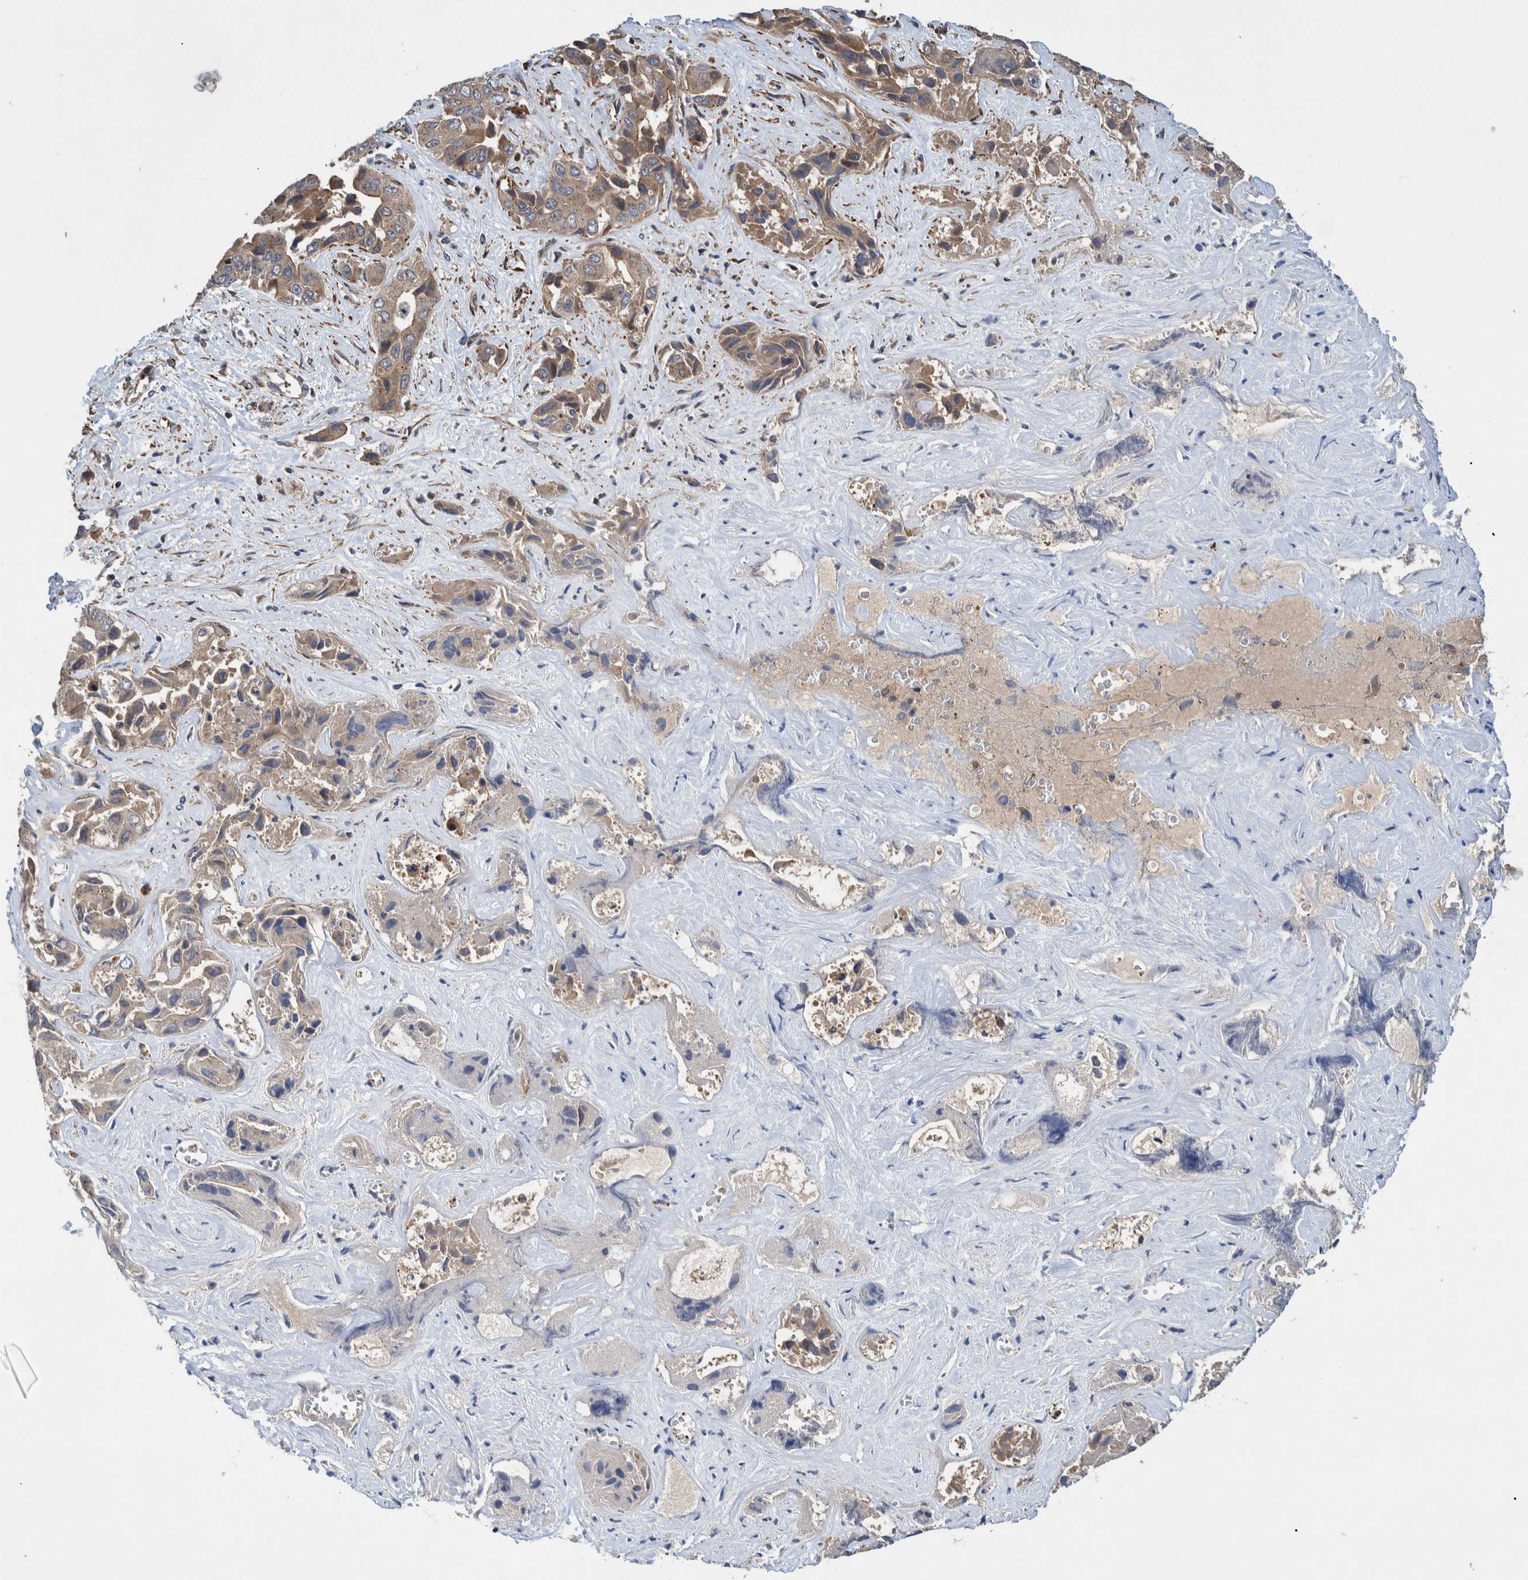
{"staining": {"intensity": "moderate", "quantity": ">75%", "location": "cytoplasmic/membranous"}, "tissue": "liver cancer", "cell_type": "Tumor cells", "image_type": "cancer", "snomed": [{"axis": "morphology", "description": "Cholangiocarcinoma"}, {"axis": "topography", "description": "Liver"}], "caption": "A brown stain labels moderate cytoplasmic/membranous positivity of a protein in human liver cancer tumor cells.", "gene": "GRPEL2", "patient": {"sex": "female", "age": 52}}